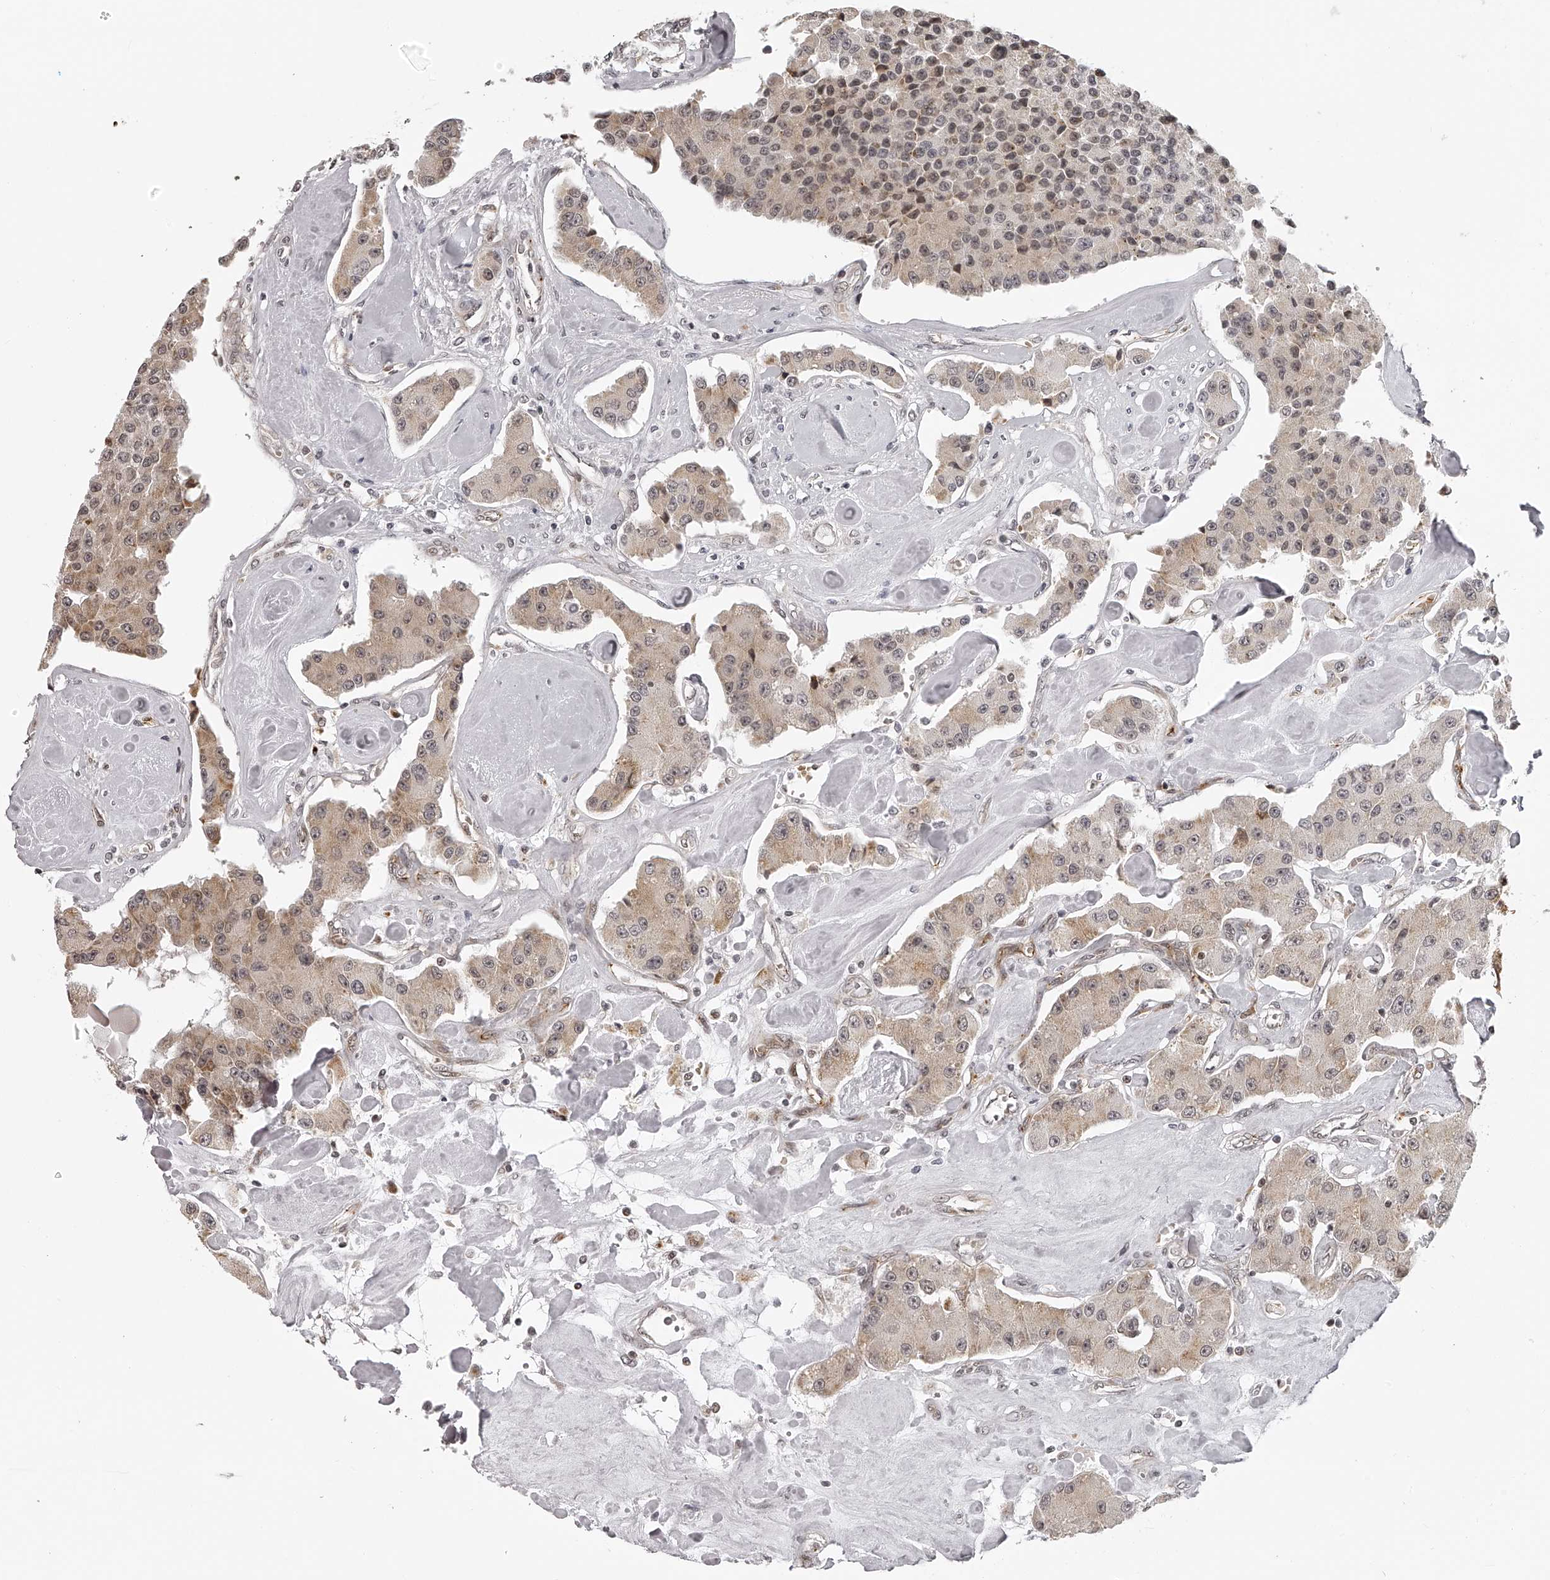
{"staining": {"intensity": "weak", "quantity": "25%-75%", "location": "cytoplasmic/membranous"}, "tissue": "carcinoid", "cell_type": "Tumor cells", "image_type": "cancer", "snomed": [{"axis": "morphology", "description": "Carcinoid, malignant, NOS"}, {"axis": "topography", "description": "Pancreas"}], "caption": "Brown immunohistochemical staining in human carcinoid demonstrates weak cytoplasmic/membranous positivity in approximately 25%-75% of tumor cells.", "gene": "ODF2L", "patient": {"sex": "male", "age": 41}}